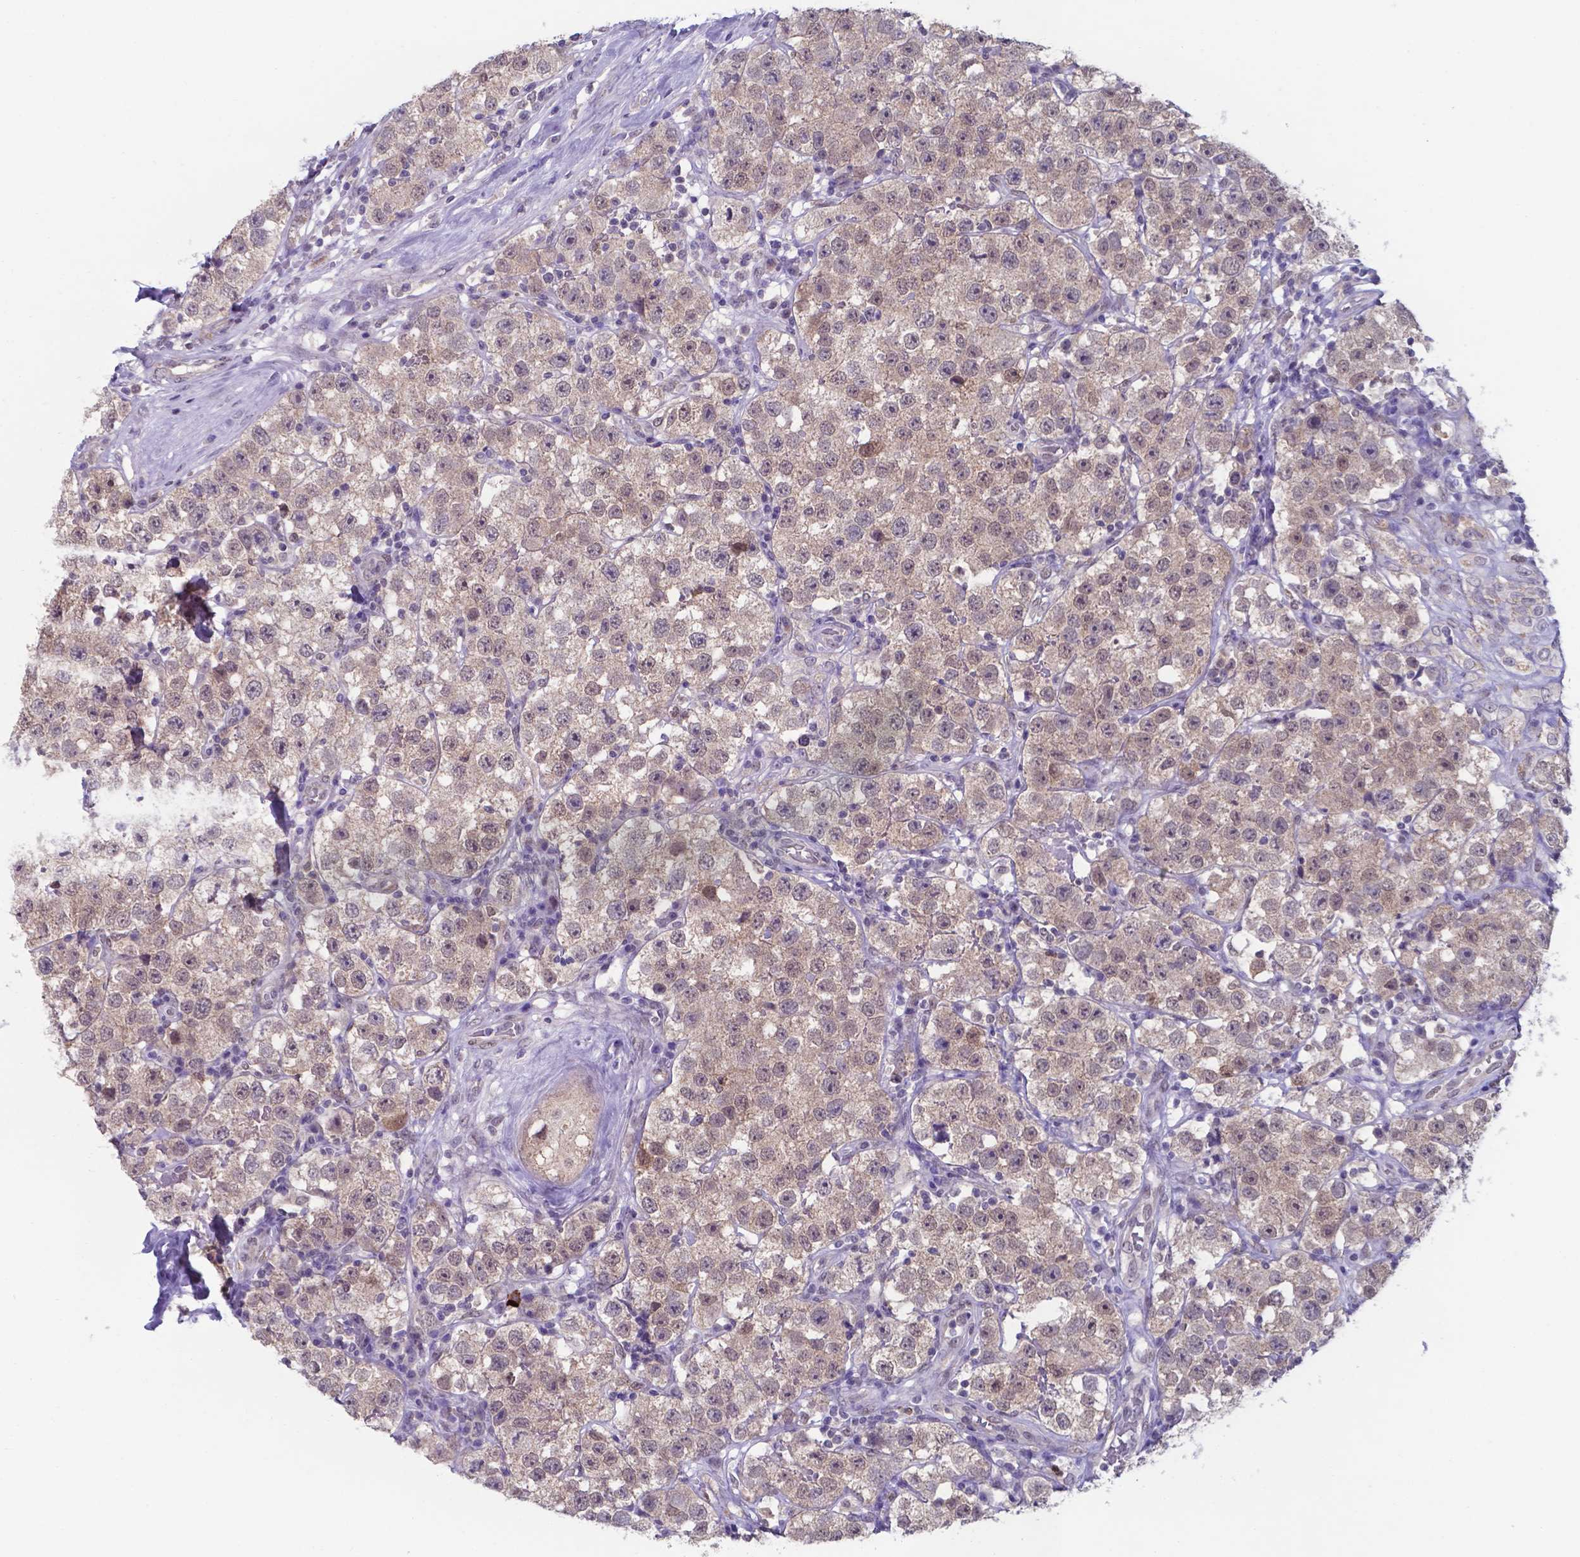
{"staining": {"intensity": "weak", "quantity": "<25%", "location": "cytoplasmic/membranous"}, "tissue": "testis cancer", "cell_type": "Tumor cells", "image_type": "cancer", "snomed": [{"axis": "morphology", "description": "Seminoma, NOS"}, {"axis": "topography", "description": "Testis"}], "caption": "High magnification brightfield microscopy of testis cancer stained with DAB (3,3'-diaminobenzidine) (brown) and counterstained with hematoxylin (blue): tumor cells show no significant positivity.", "gene": "UBE2E2", "patient": {"sex": "male", "age": 34}}